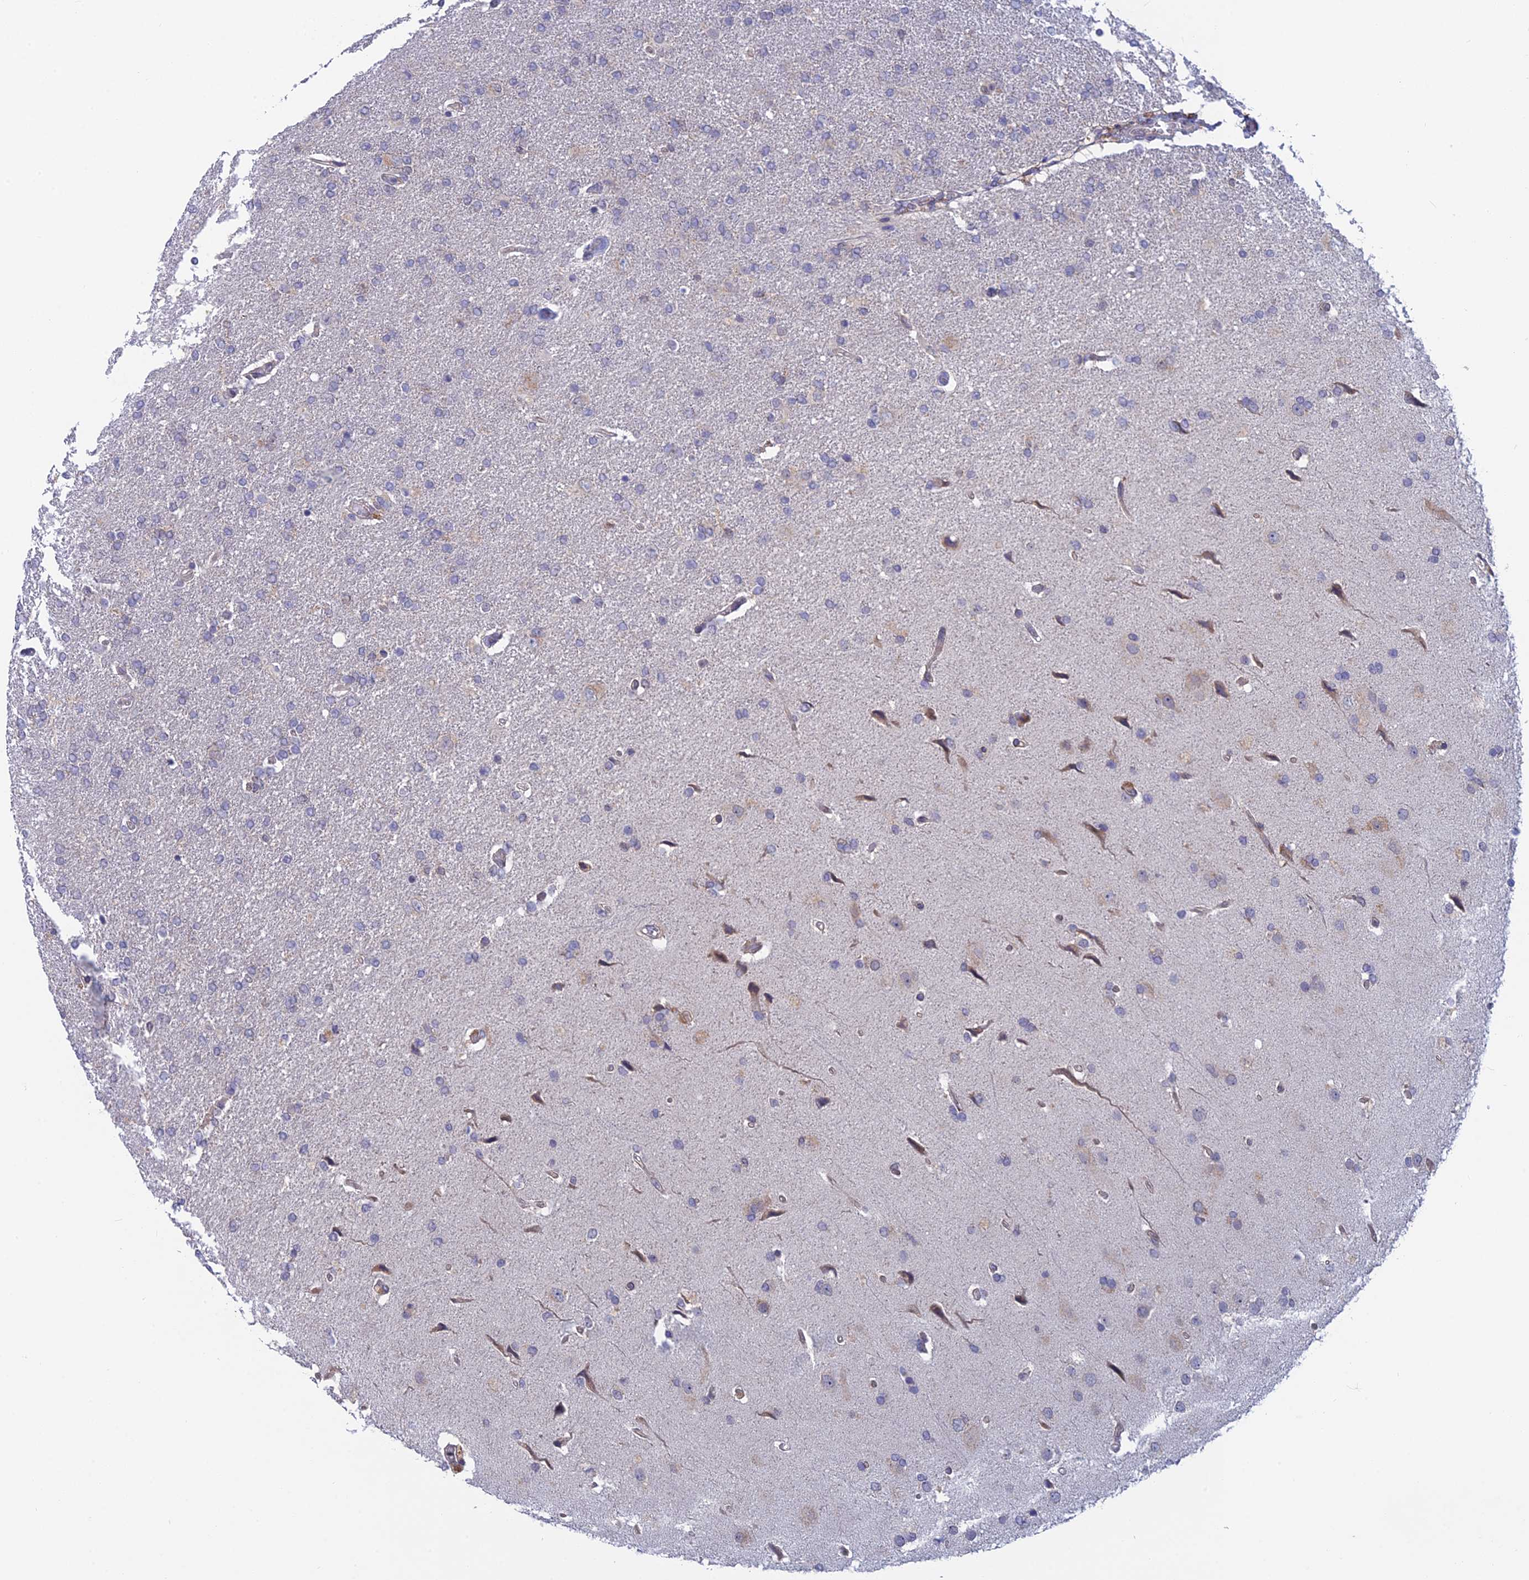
{"staining": {"intensity": "negative", "quantity": "none", "location": "none"}, "tissue": "glioma", "cell_type": "Tumor cells", "image_type": "cancer", "snomed": [{"axis": "morphology", "description": "Glioma, malignant, High grade"}, {"axis": "topography", "description": "Brain"}], "caption": "An IHC histopathology image of glioma is shown. There is no staining in tumor cells of glioma. Brightfield microscopy of IHC stained with DAB (3,3'-diaminobenzidine) (brown) and hematoxylin (blue), captured at high magnification.", "gene": "SRA1", "patient": {"sex": "male", "age": 72}}